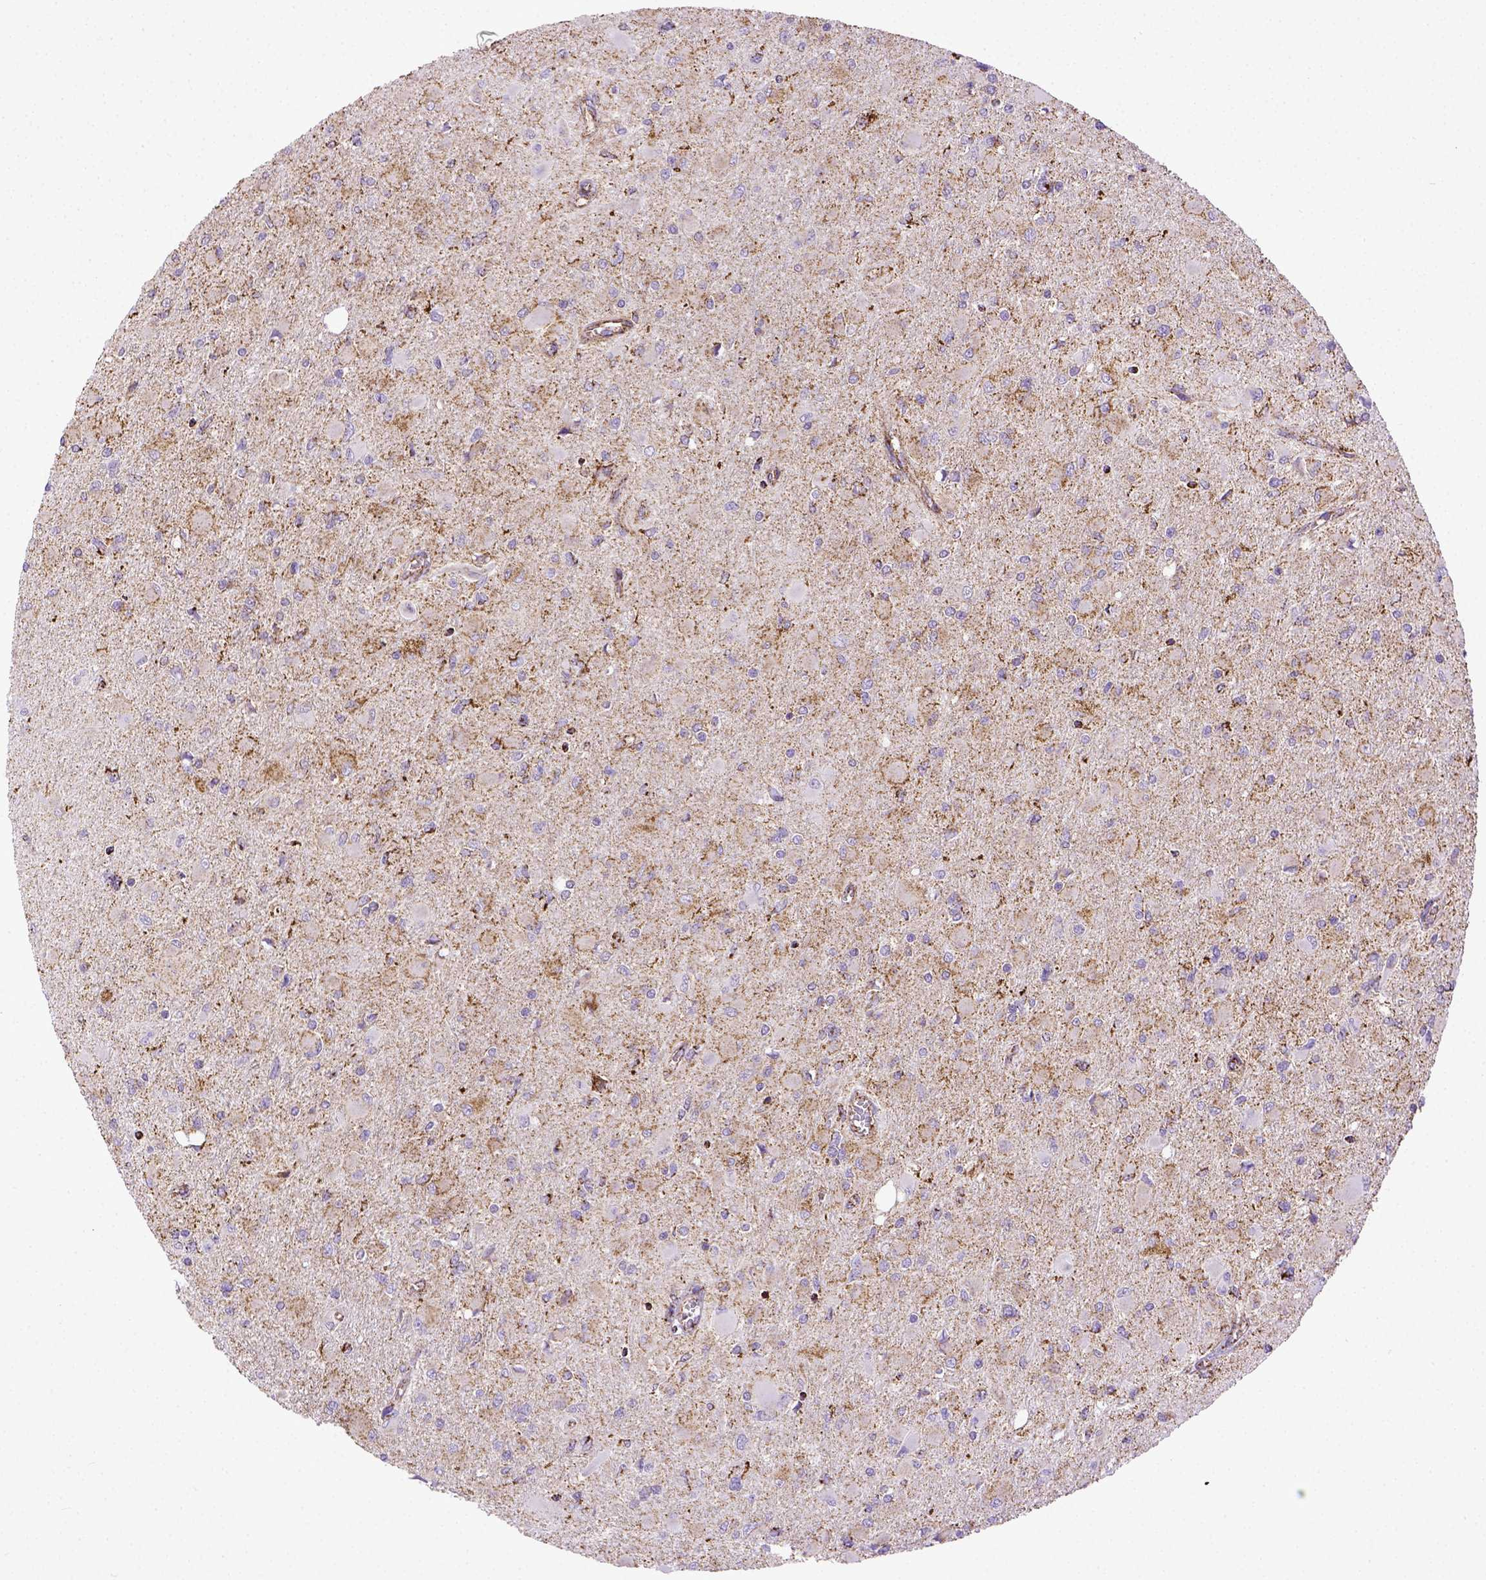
{"staining": {"intensity": "moderate", "quantity": "25%-75%", "location": "cytoplasmic/membranous"}, "tissue": "glioma", "cell_type": "Tumor cells", "image_type": "cancer", "snomed": [{"axis": "morphology", "description": "Glioma, malignant, High grade"}, {"axis": "topography", "description": "Cerebral cortex"}], "caption": "Protein staining of glioma tissue shows moderate cytoplasmic/membranous positivity in about 25%-75% of tumor cells. (brown staining indicates protein expression, while blue staining denotes nuclei).", "gene": "MT-CO1", "patient": {"sex": "female", "age": 36}}